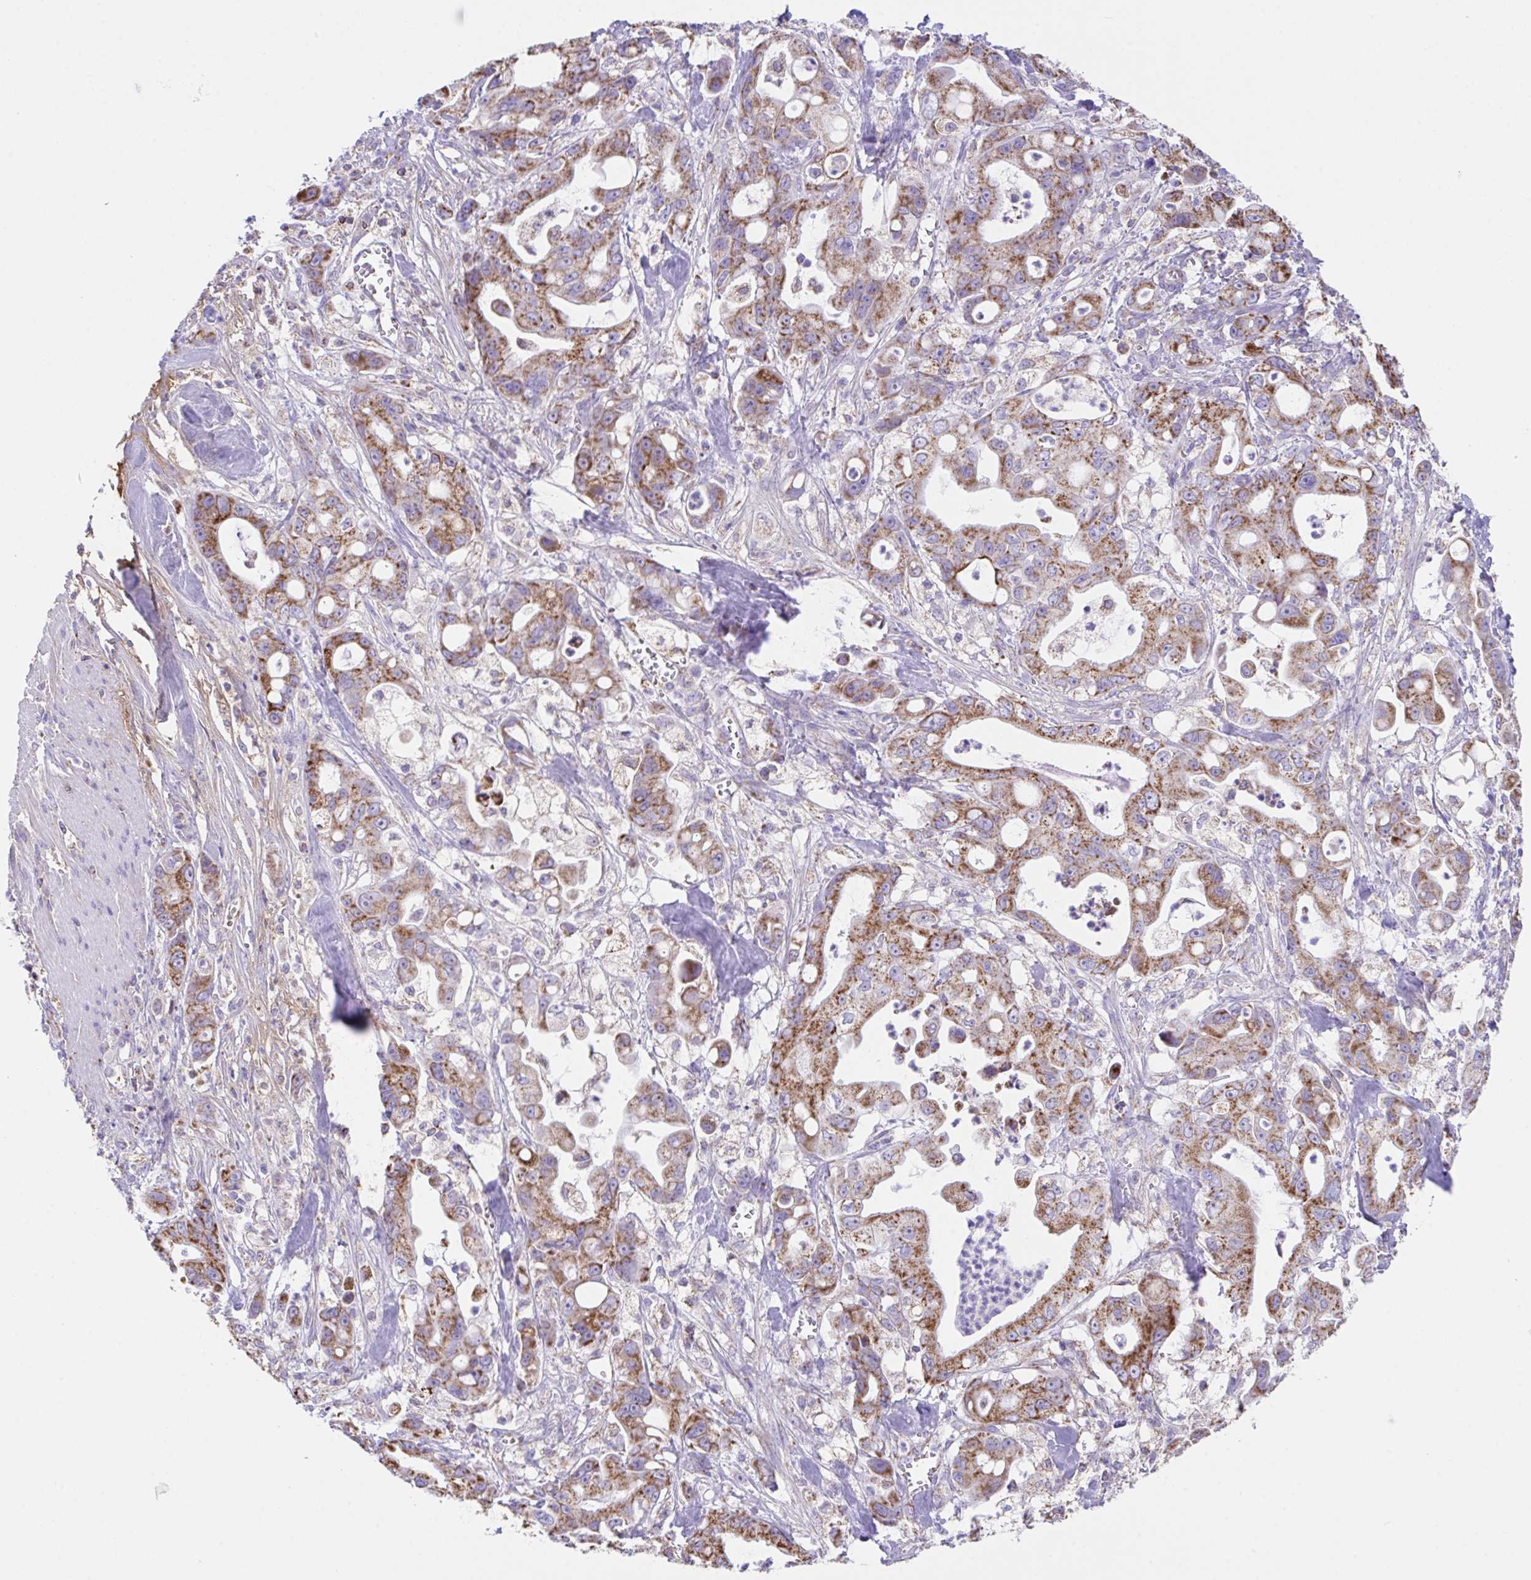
{"staining": {"intensity": "moderate", "quantity": ">75%", "location": "cytoplasmic/membranous"}, "tissue": "pancreatic cancer", "cell_type": "Tumor cells", "image_type": "cancer", "snomed": [{"axis": "morphology", "description": "Adenocarcinoma, NOS"}, {"axis": "topography", "description": "Pancreas"}], "caption": "Brown immunohistochemical staining in human pancreatic cancer (adenocarcinoma) displays moderate cytoplasmic/membranous staining in about >75% of tumor cells.", "gene": "PCMTD2", "patient": {"sex": "male", "age": 68}}